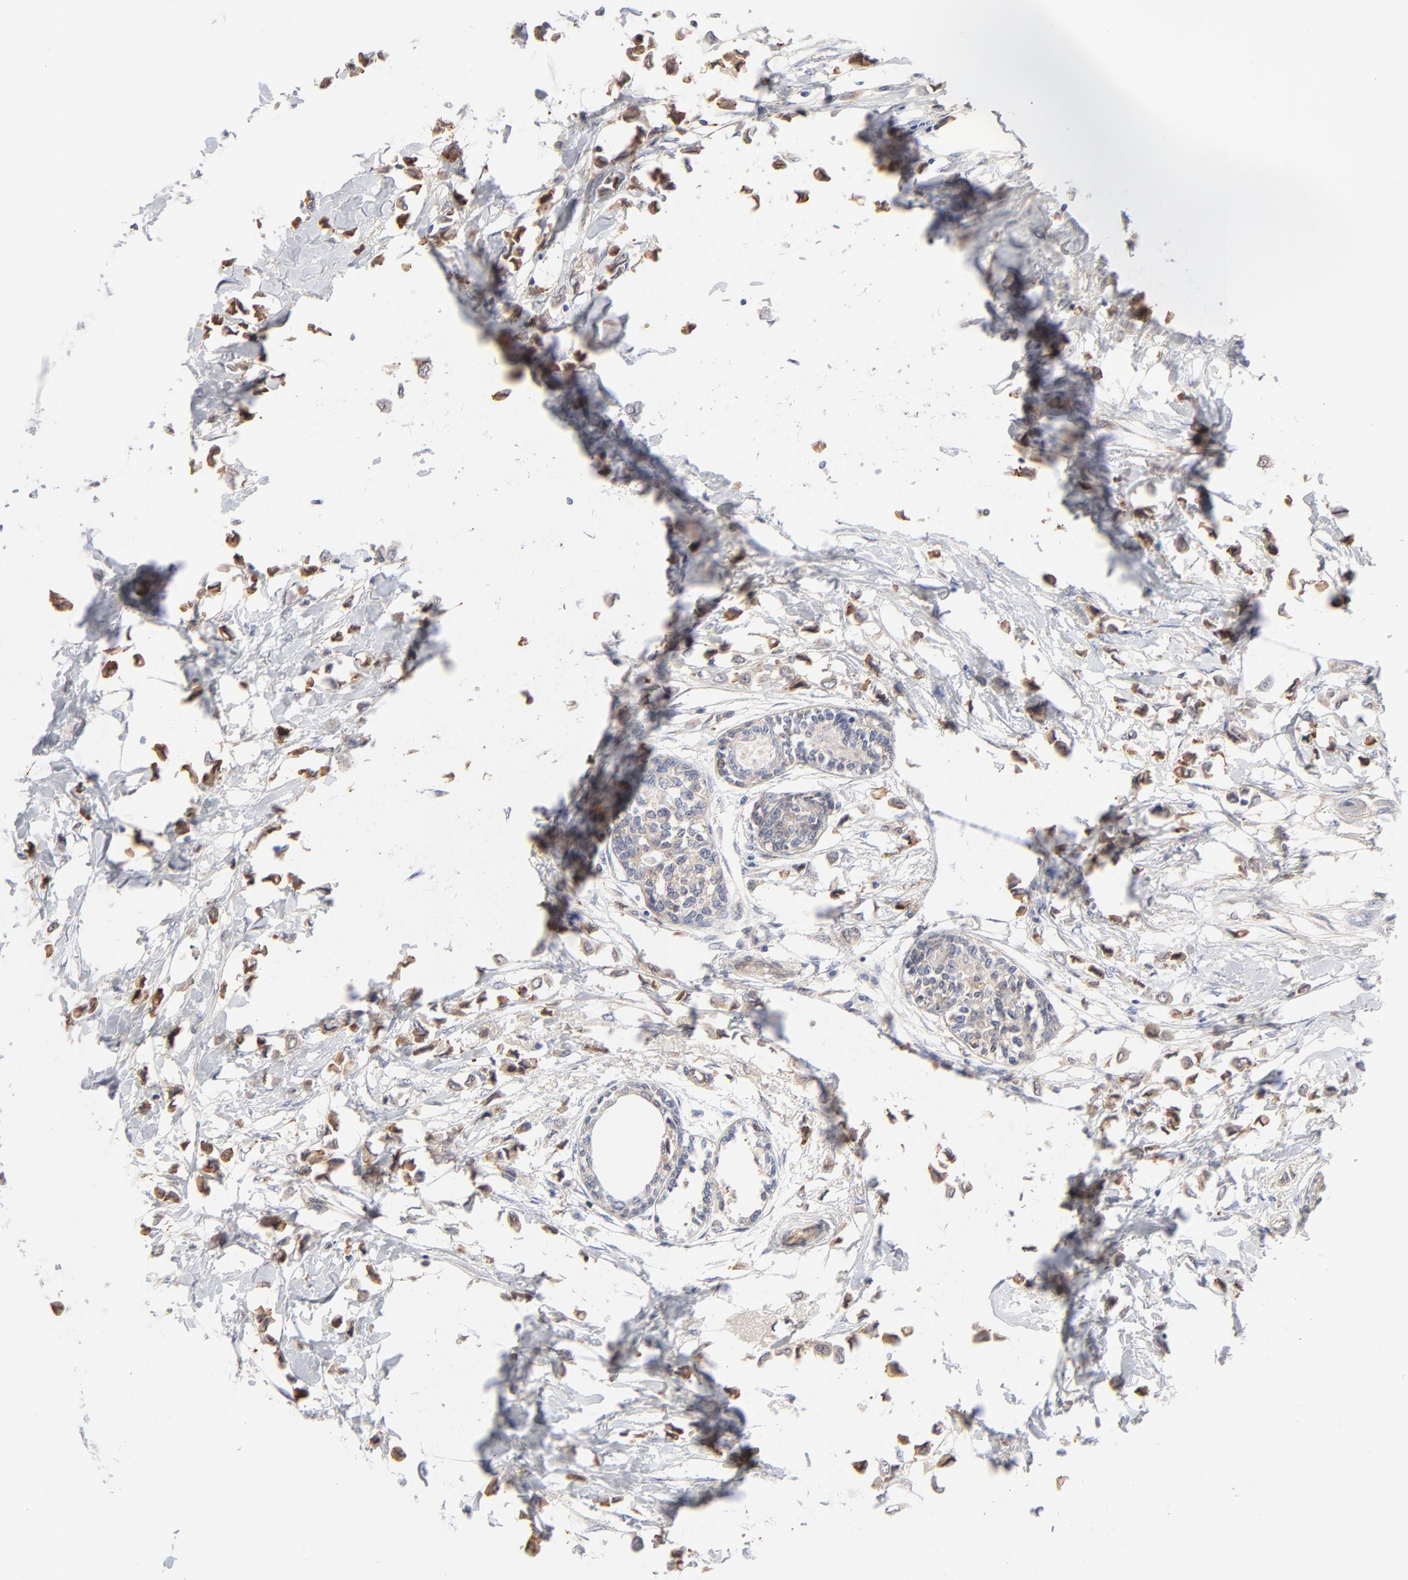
{"staining": {"intensity": "strong", "quantity": ">75%", "location": "cytoplasmic/membranous"}, "tissue": "breast cancer", "cell_type": "Tumor cells", "image_type": "cancer", "snomed": [{"axis": "morphology", "description": "Lobular carcinoma"}, {"axis": "topography", "description": "Breast"}], "caption": "A brown stain highlights strong cytoplasmic/membranous expression of a protein in breast lobular carcinoma tumor cells.", "gene": "ARRB1", "patient": {"sex": "female", "age": 51}}